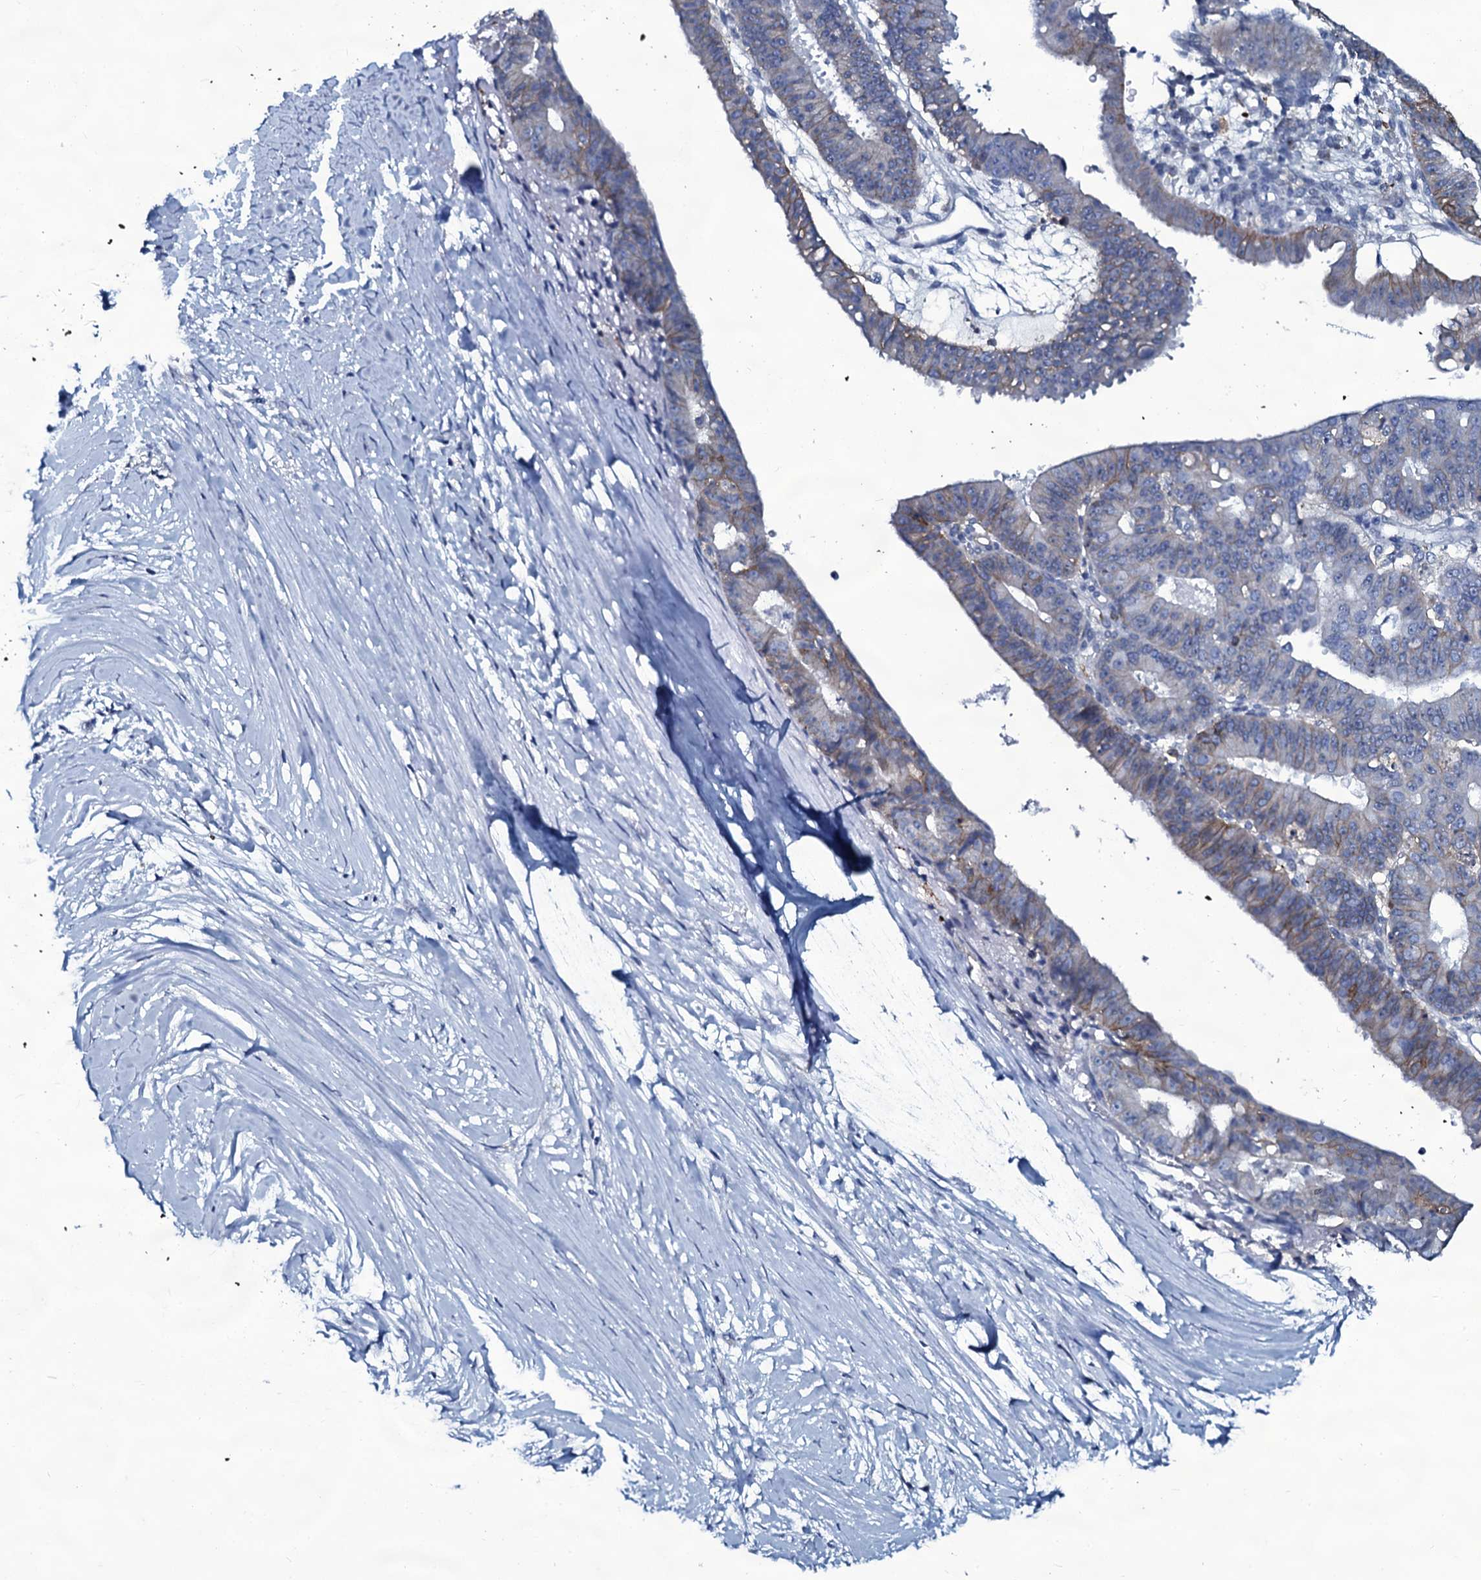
{"staining": {"intensity": "negative", "quantity": "none", "location": "none"}, "tissue": "ovarian cancer", "cell_type": "Tumor cells", "image_type": "cancer", "snomed": [{"axis": "morphology", "description": "Carcinoma, endometroid"}, {"axis": "topography", "description": "Appendix"}, {"axis": "topography", "description": "Ovary"}], "caption": "Protein analysis of ovarian cancer reveals no significant positivity in tumor cells. Nuclei are stained in blue.", "gene": "SLC4A7", "patient": {"sex": "female", "age": 42}}